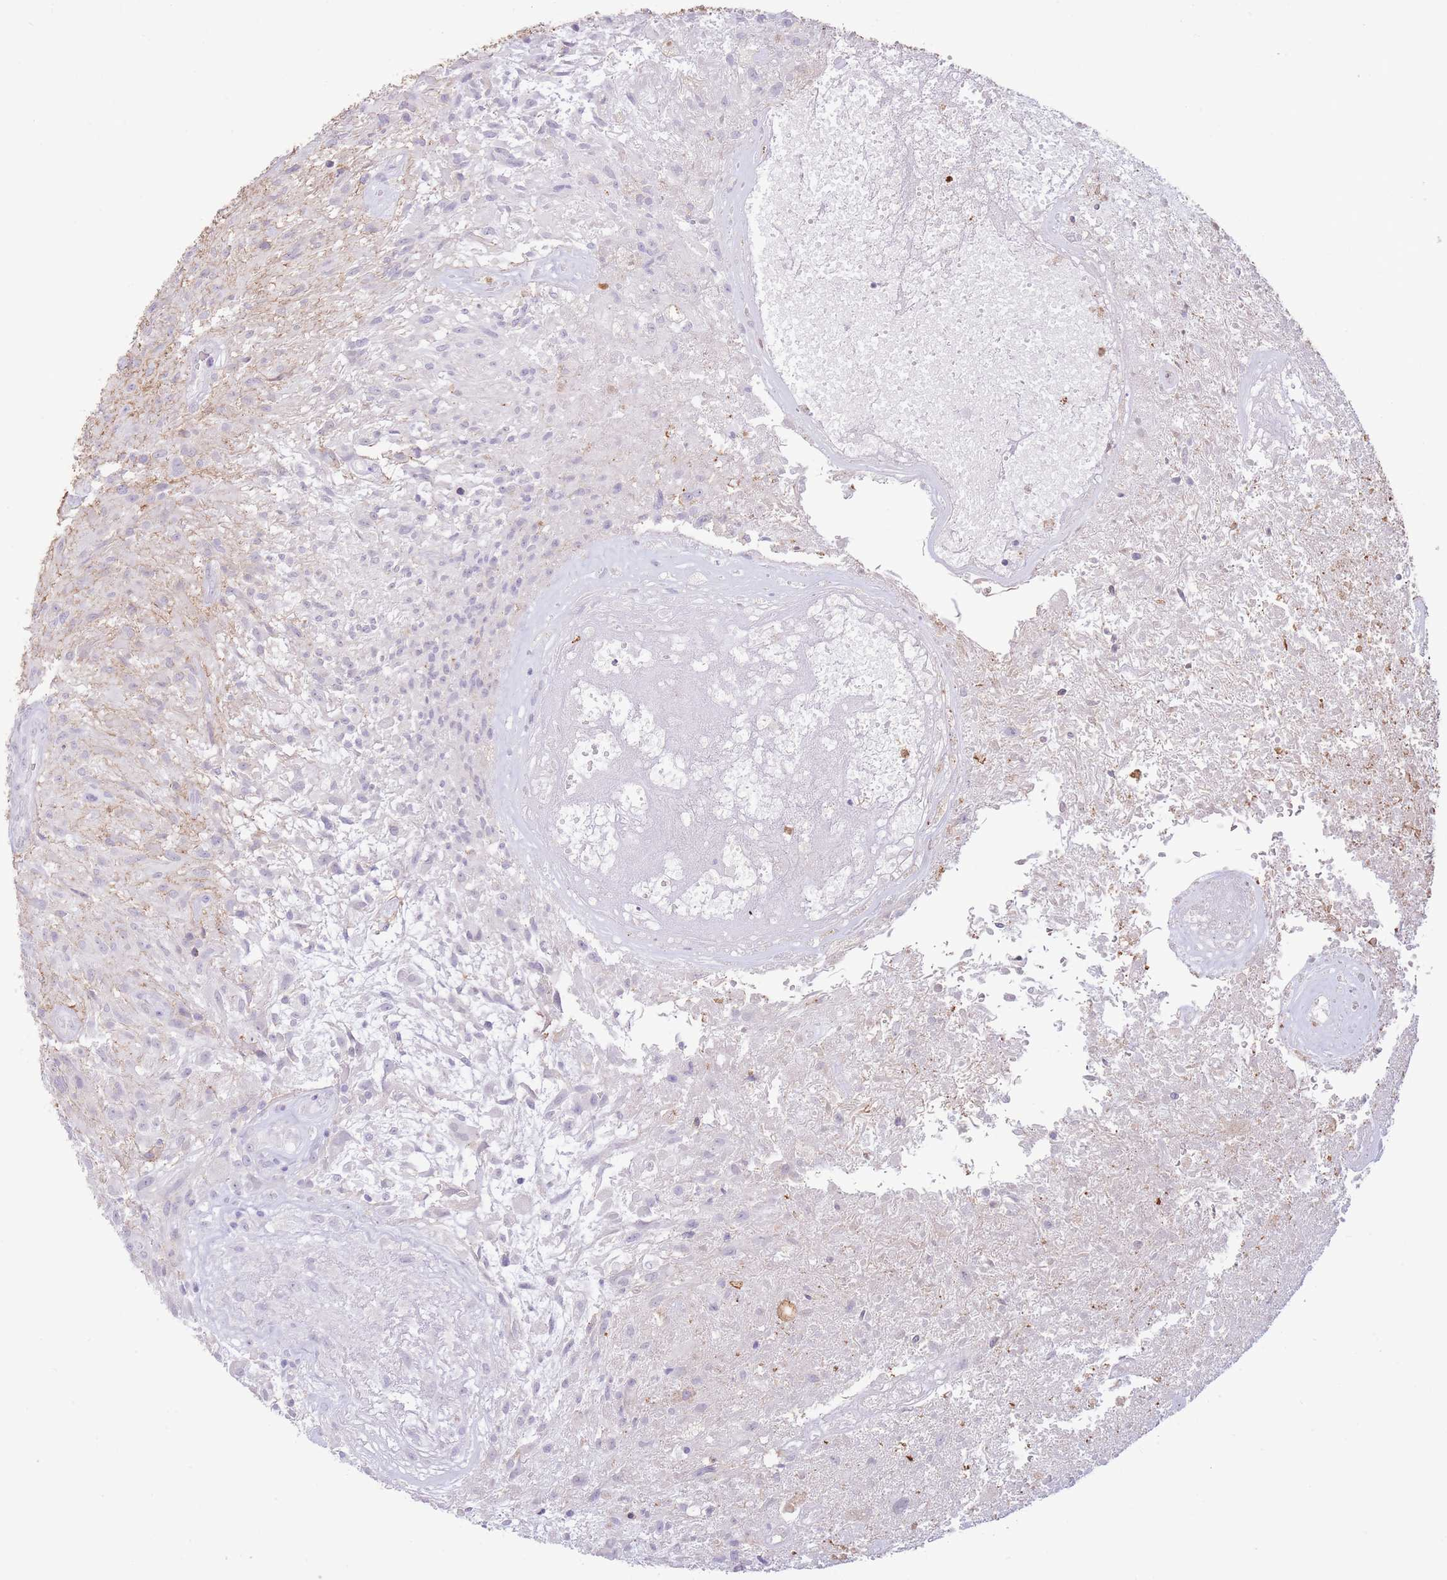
{"staining": {"intensity": "negative", "quantity": "none", "location": "none"}, "tissue": "glioma", "cell_type": "Tumor cells", "image_type": "cancer", "snomed": [{"axis": "morphology", "description": "Glioma, malignant, High grade"}, {"axis": "topography", "description": "Brain"}], "caption": "Glioma was stained to show a protein in brown. There is no significant positivity in tumor cells.", "gene": "LCLAT1", "patient": {"sex": "male", "age": 56}}